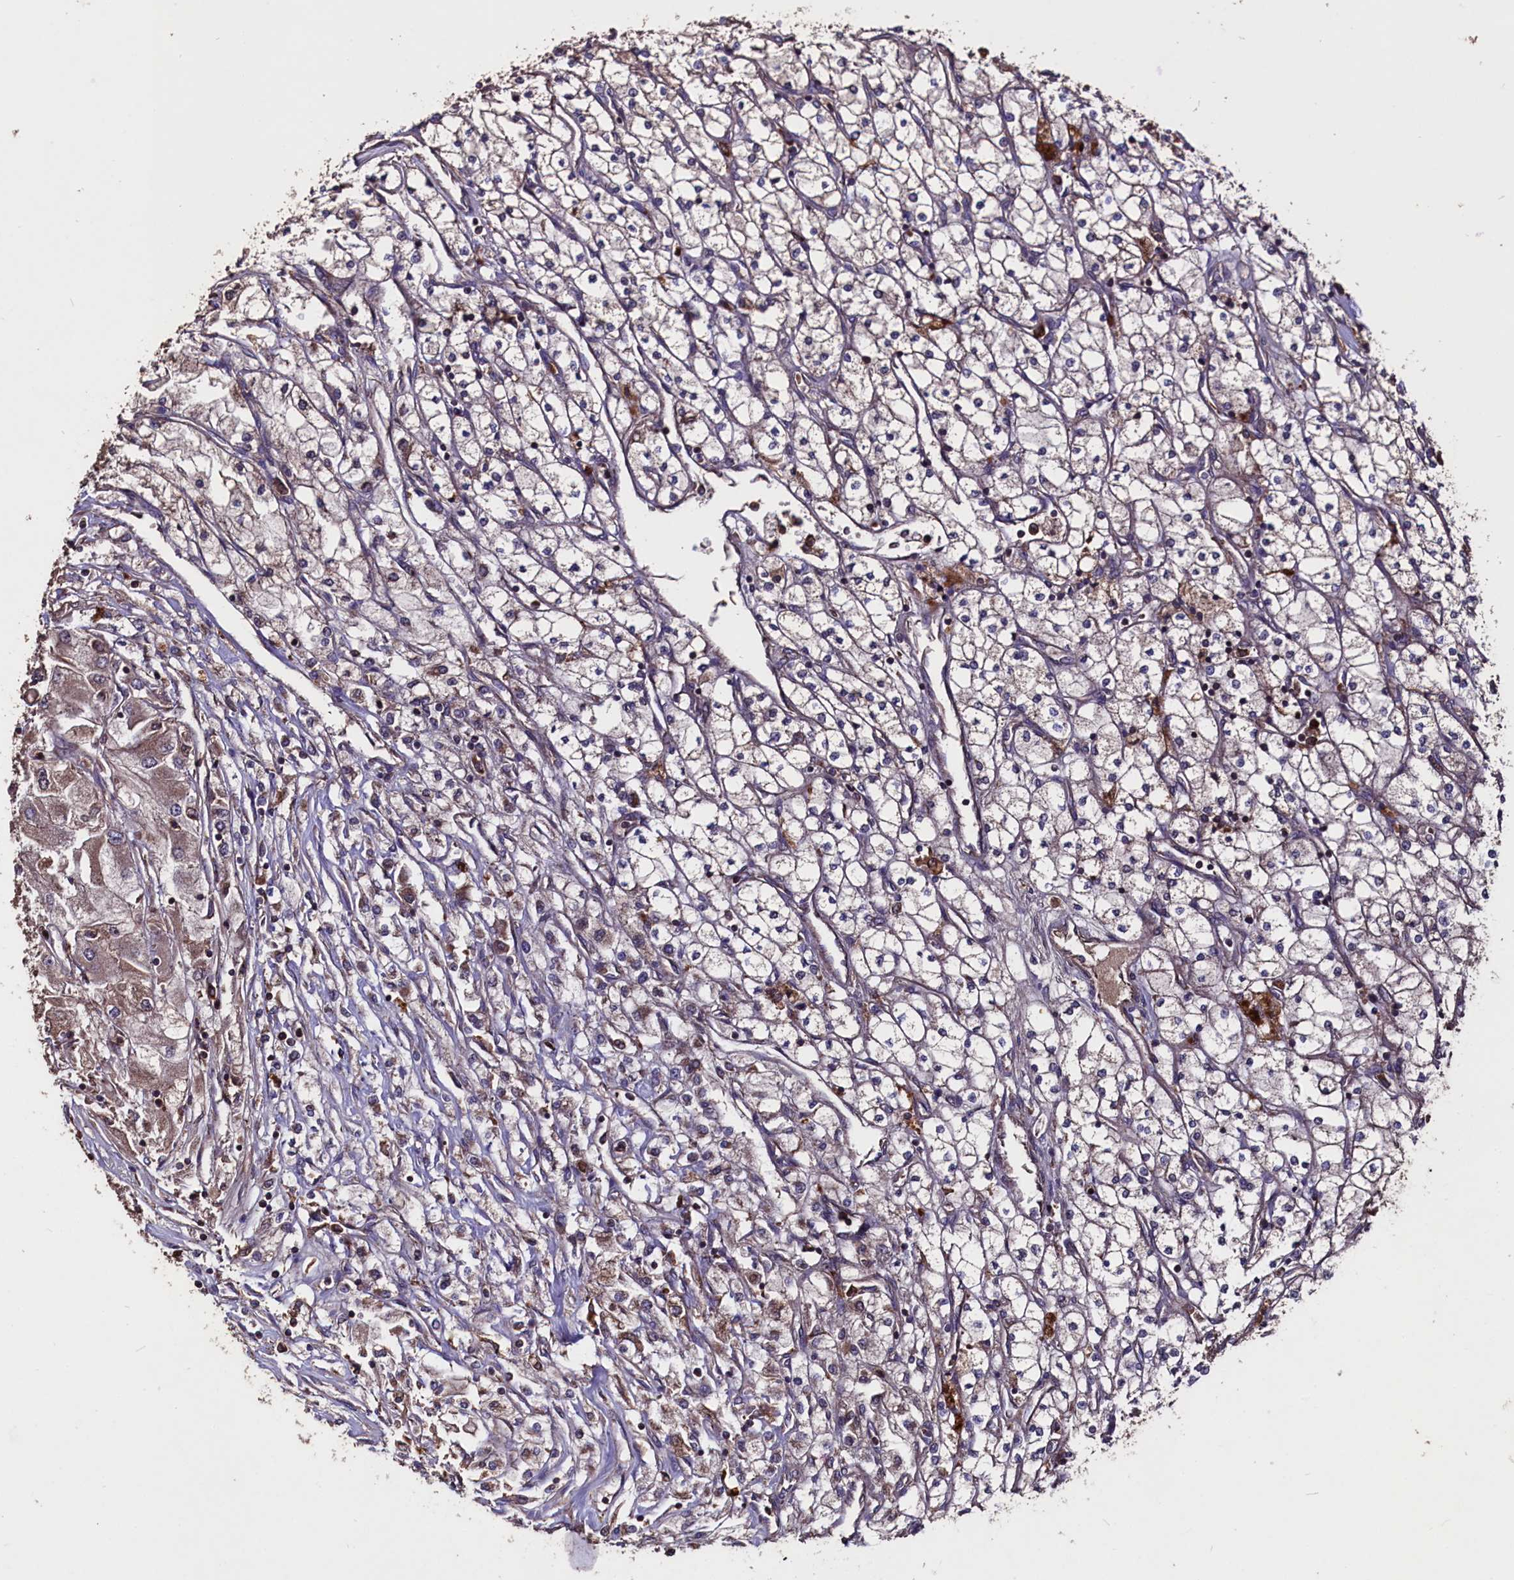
{"staining": {"intensity": "moderate", "quantity": "<25%", "location": "cytoplasmic/membranous"}, "tissue": "renal cancer", "cell_type": "Tumor cells", "image_type": "cancer", "snomed": [{"axis": "morphology", "description": "Adenocarcinoma, NOS"}, {"axis": "topography", "description": "Kidney"}], "caption": "A brown stain highlights moderate cytoplasmic/membranous positivity of a protein in human renal adenocarcinoma tumor cells. (brown staining indicates protein expression, while blue staining denotes nuclei).", "gene": "MYO1H", "patient": {"sex": "male", "age": 80}}